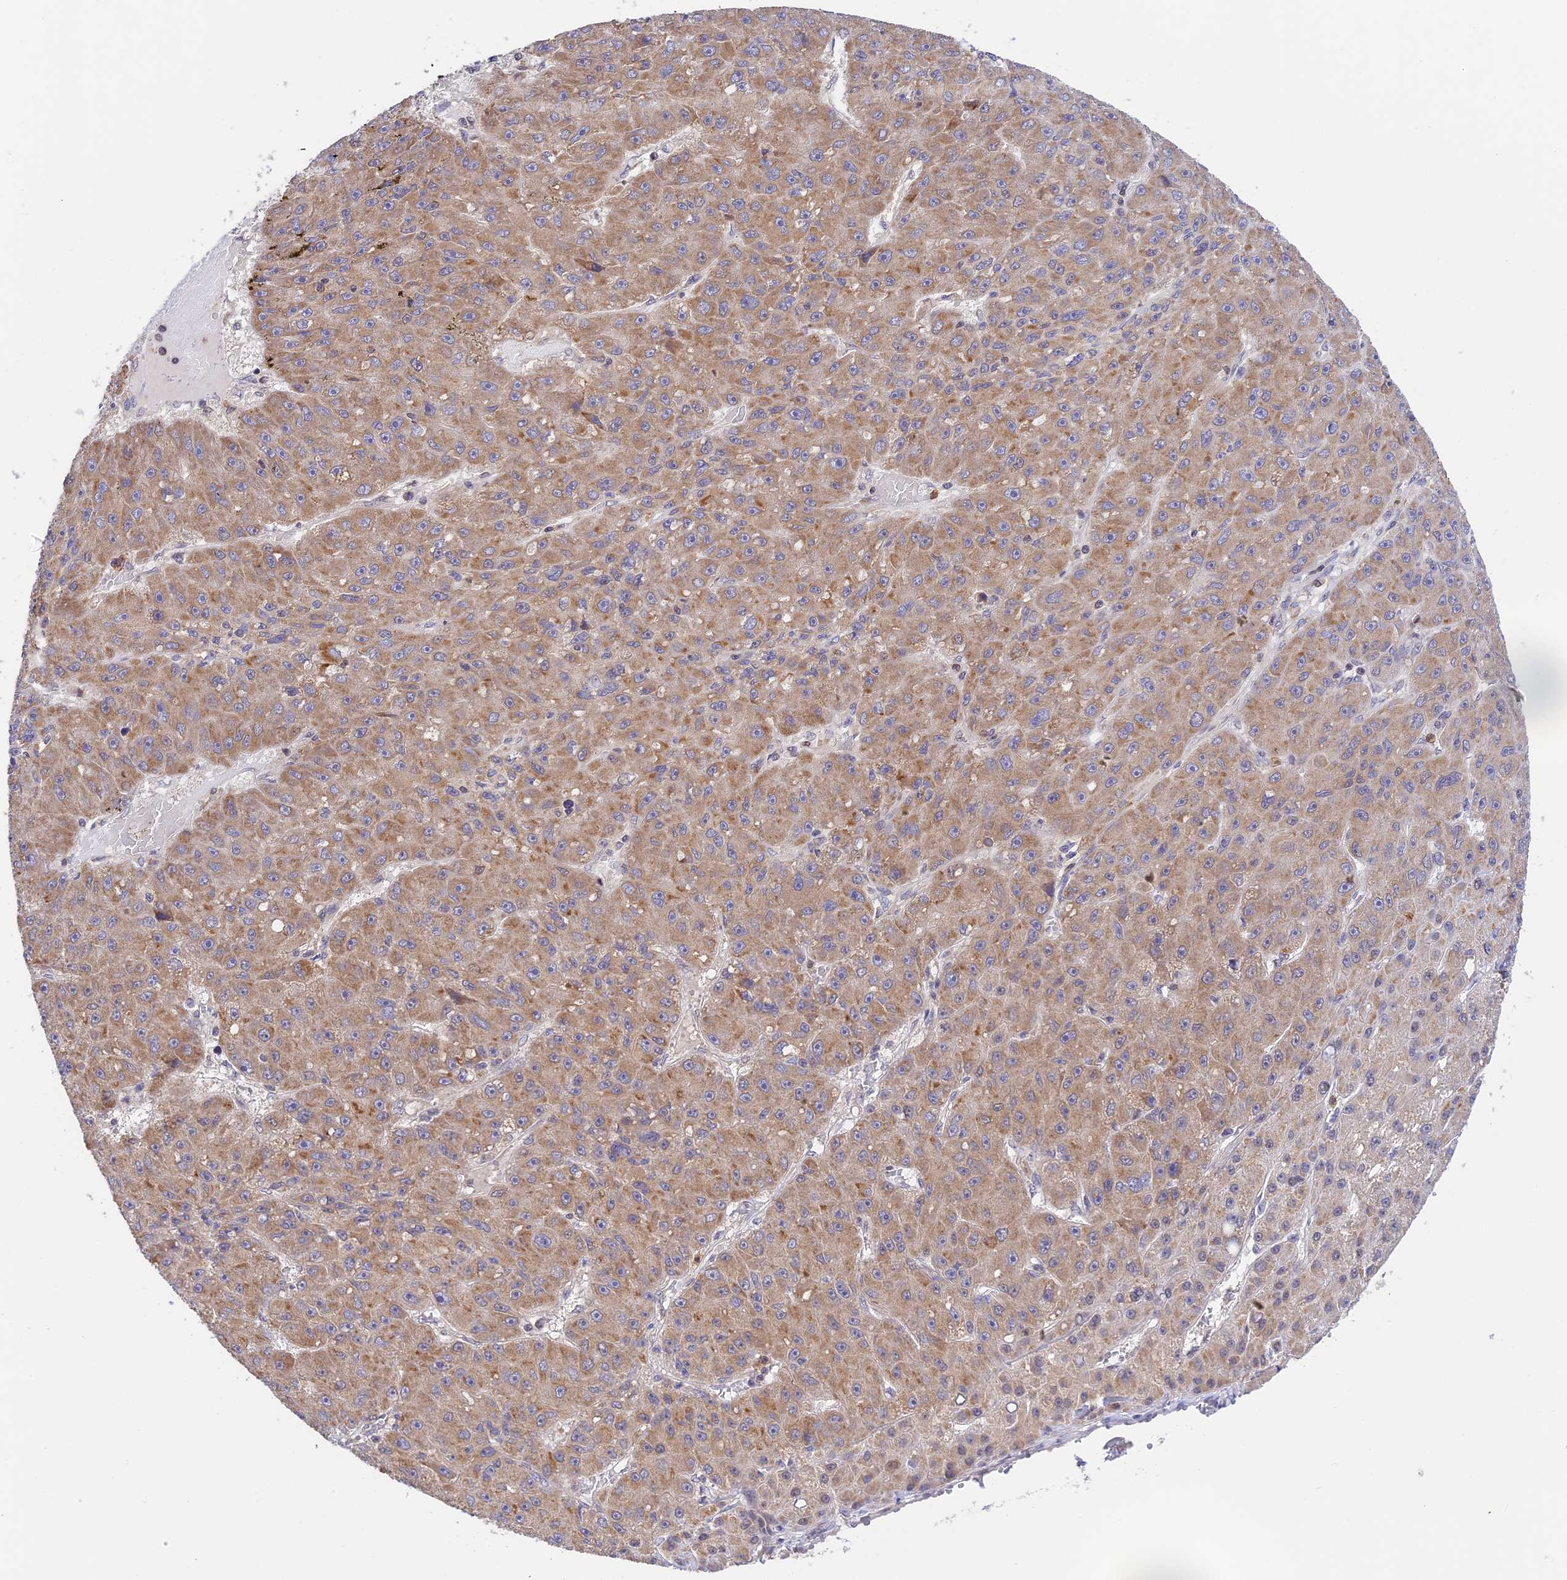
{"staining": {"intensity": "weak", "quantity": ">75%", "location": "cytoplasmic/membranous"}, "tissue": "liver cancer", "cell_type": "Tumor cells", "image_type": "cancer", "snomed": [{"axis": "morphology", "description": "Carcinoma, Hepatocellular, NOS"}, {"axis": "topography", "description": "Liver"}], "caption": "Protein staining by IHC exhibits weak cytoplasmic/membranous staining in about >75% of tumor cells in liver cancer.", "gene": "PEX16", "patient": {"sex": "male", "age": 67}}